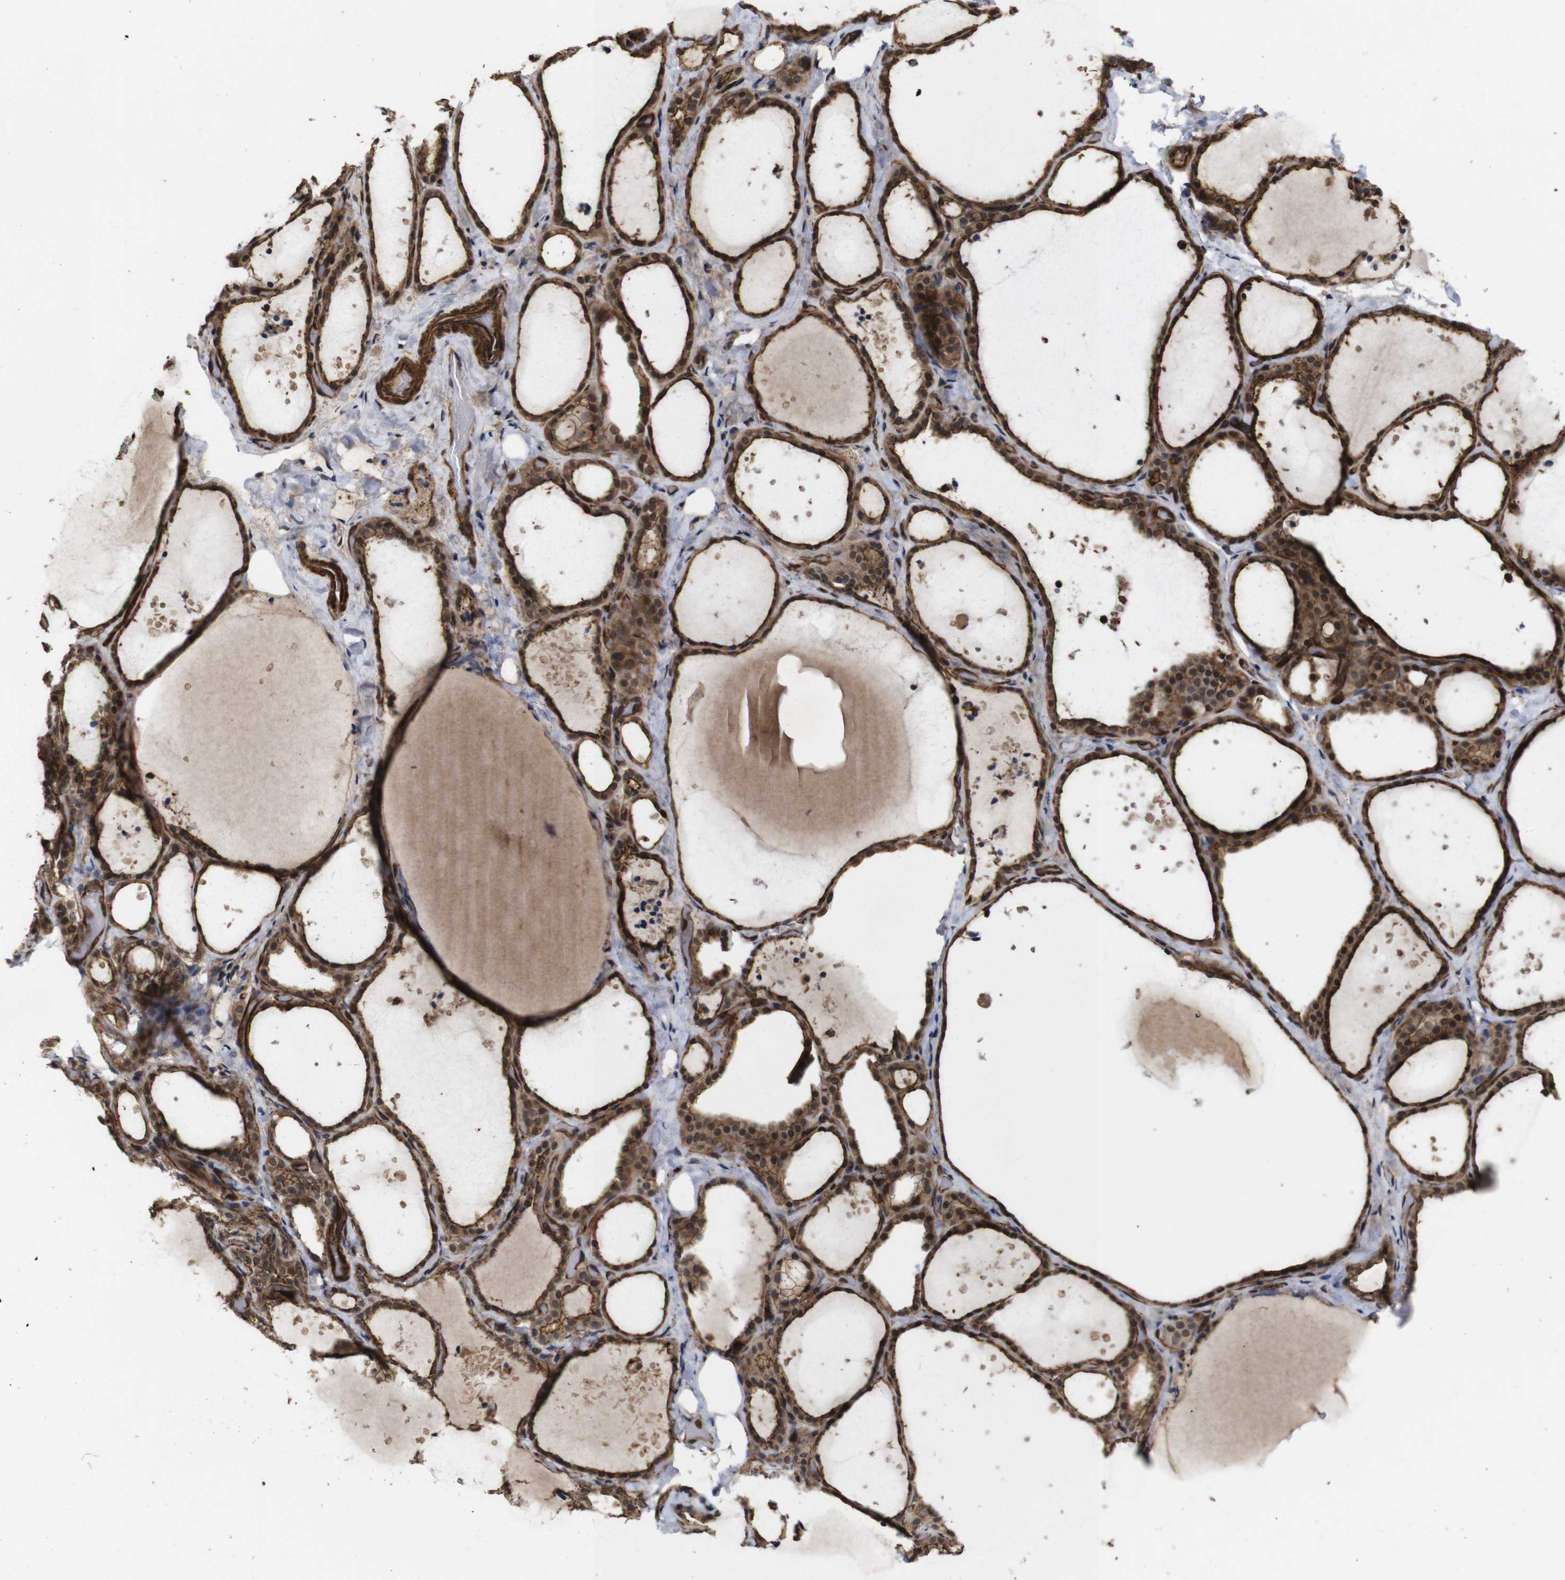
{"staining": {"intensity": "moderate", "quantity": ">75%", "location": "cytoplasmic/membranous,nuclear"}, "tissue": "thyroid gland", "cell_type": "Glandular cells", "image_type": "normal", "snomed": [{"axis": "morphology", "description": "Normal tissue, NOS"}, {"axis": "topography", "description": "Thyroid gland"}], "caption": "Human thyroid gland stained for a protein (brown) demonstrates moderate cytoplasmic/membranous,nuclear positive staining in approximately >75% of glandular cells.", "gene": "NANOS1", "patient": {"sex": "female", "age": 44}}